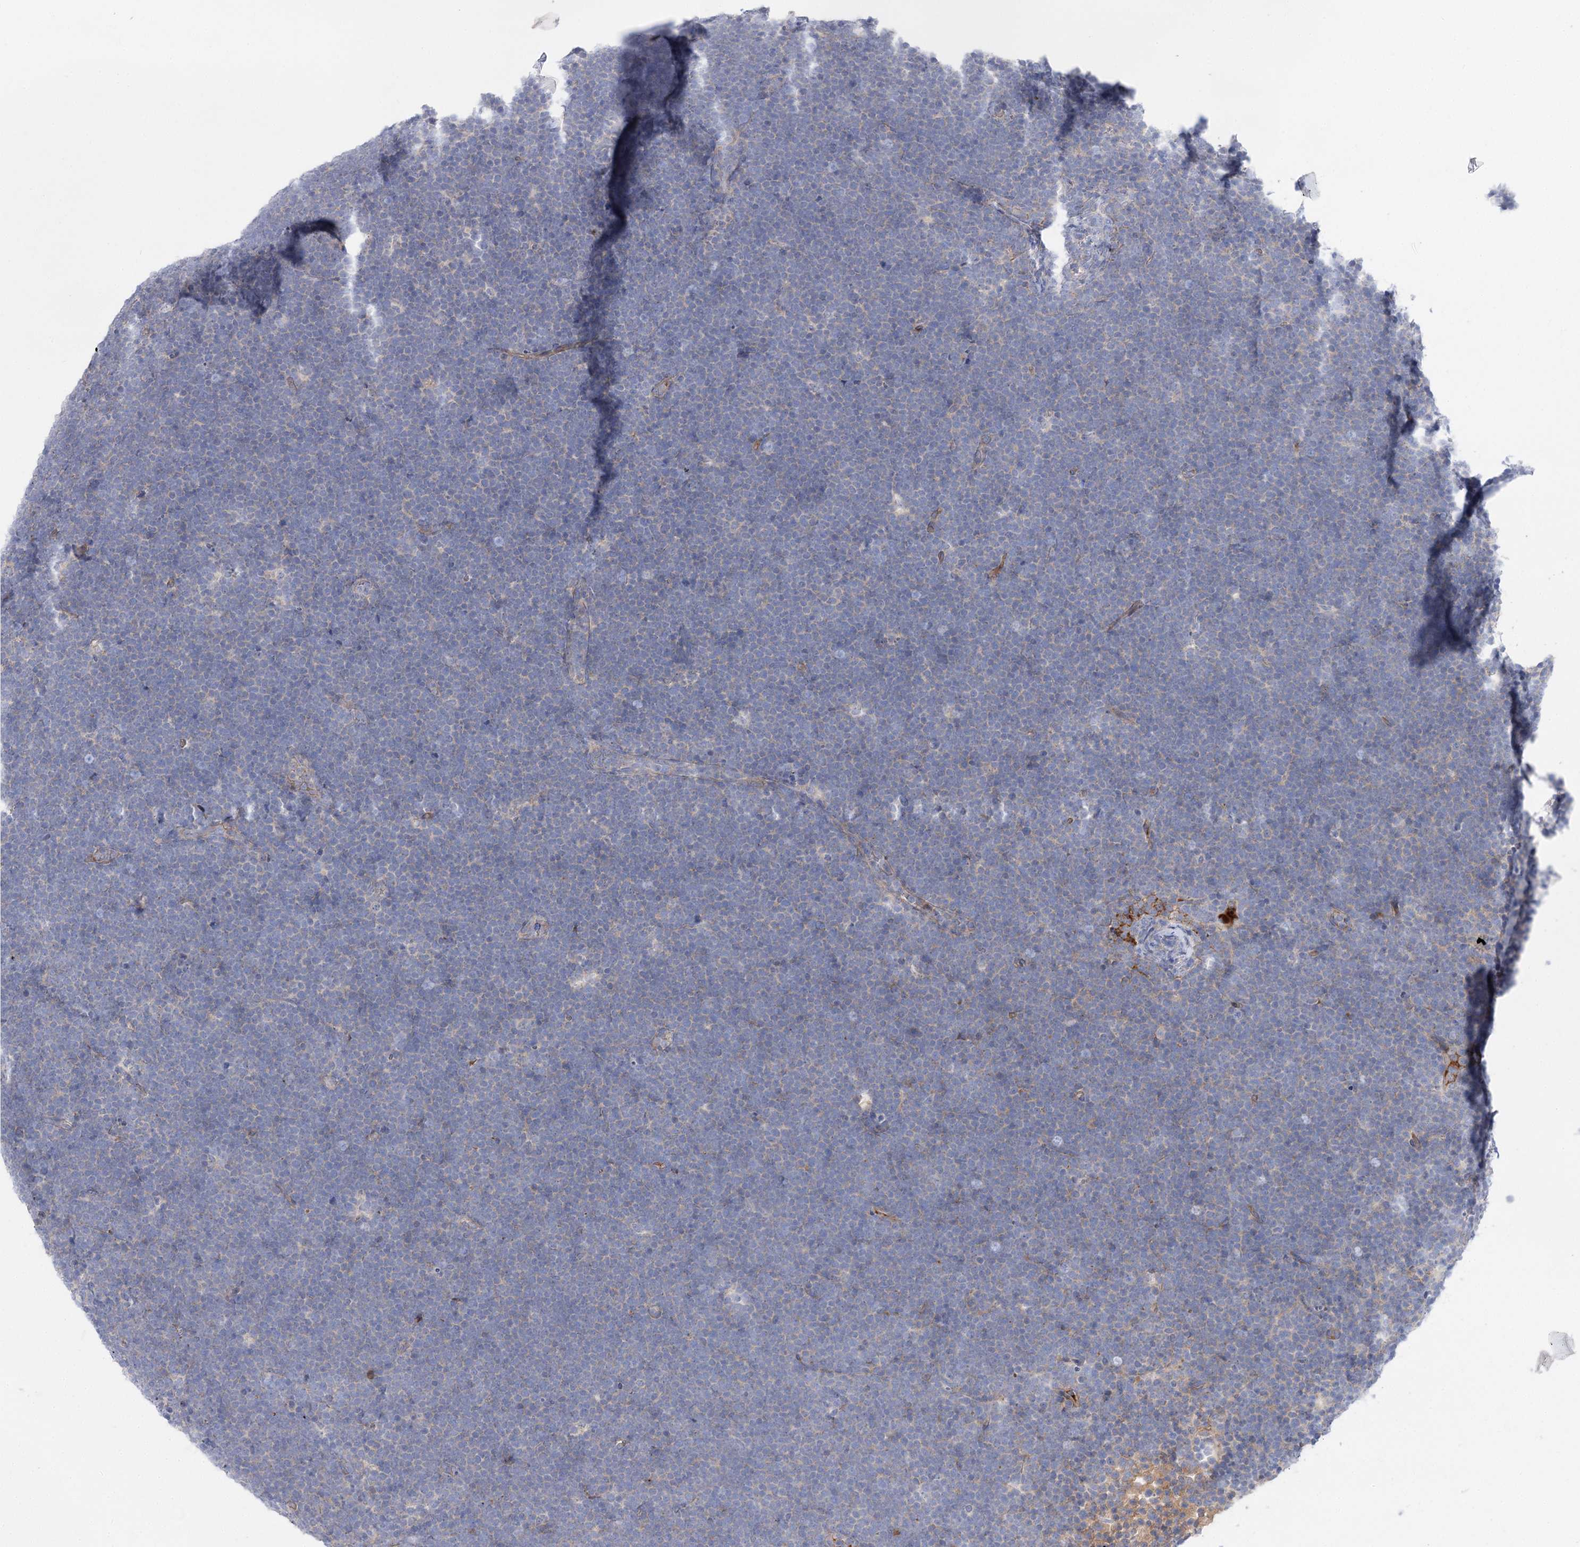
{"staining": {"intensity": "negative", "quantity": "none", "location": "none"}, "tissue": "lymphoma", "cell_type": "Tumor cells", "image_type": "cancer", "snomed": [{"axis": "morphology", "description": "Malignant lymphoma, non-Hodgkin's type, High grade"}, {"axis": "topography", "description": "Lymph node"}], "caption": "A photomicrograph of human lymphoma is negative for staining in tumor cells.", "gene": "LRRC14B", "patient": {"sex": "male", "age": 13}}